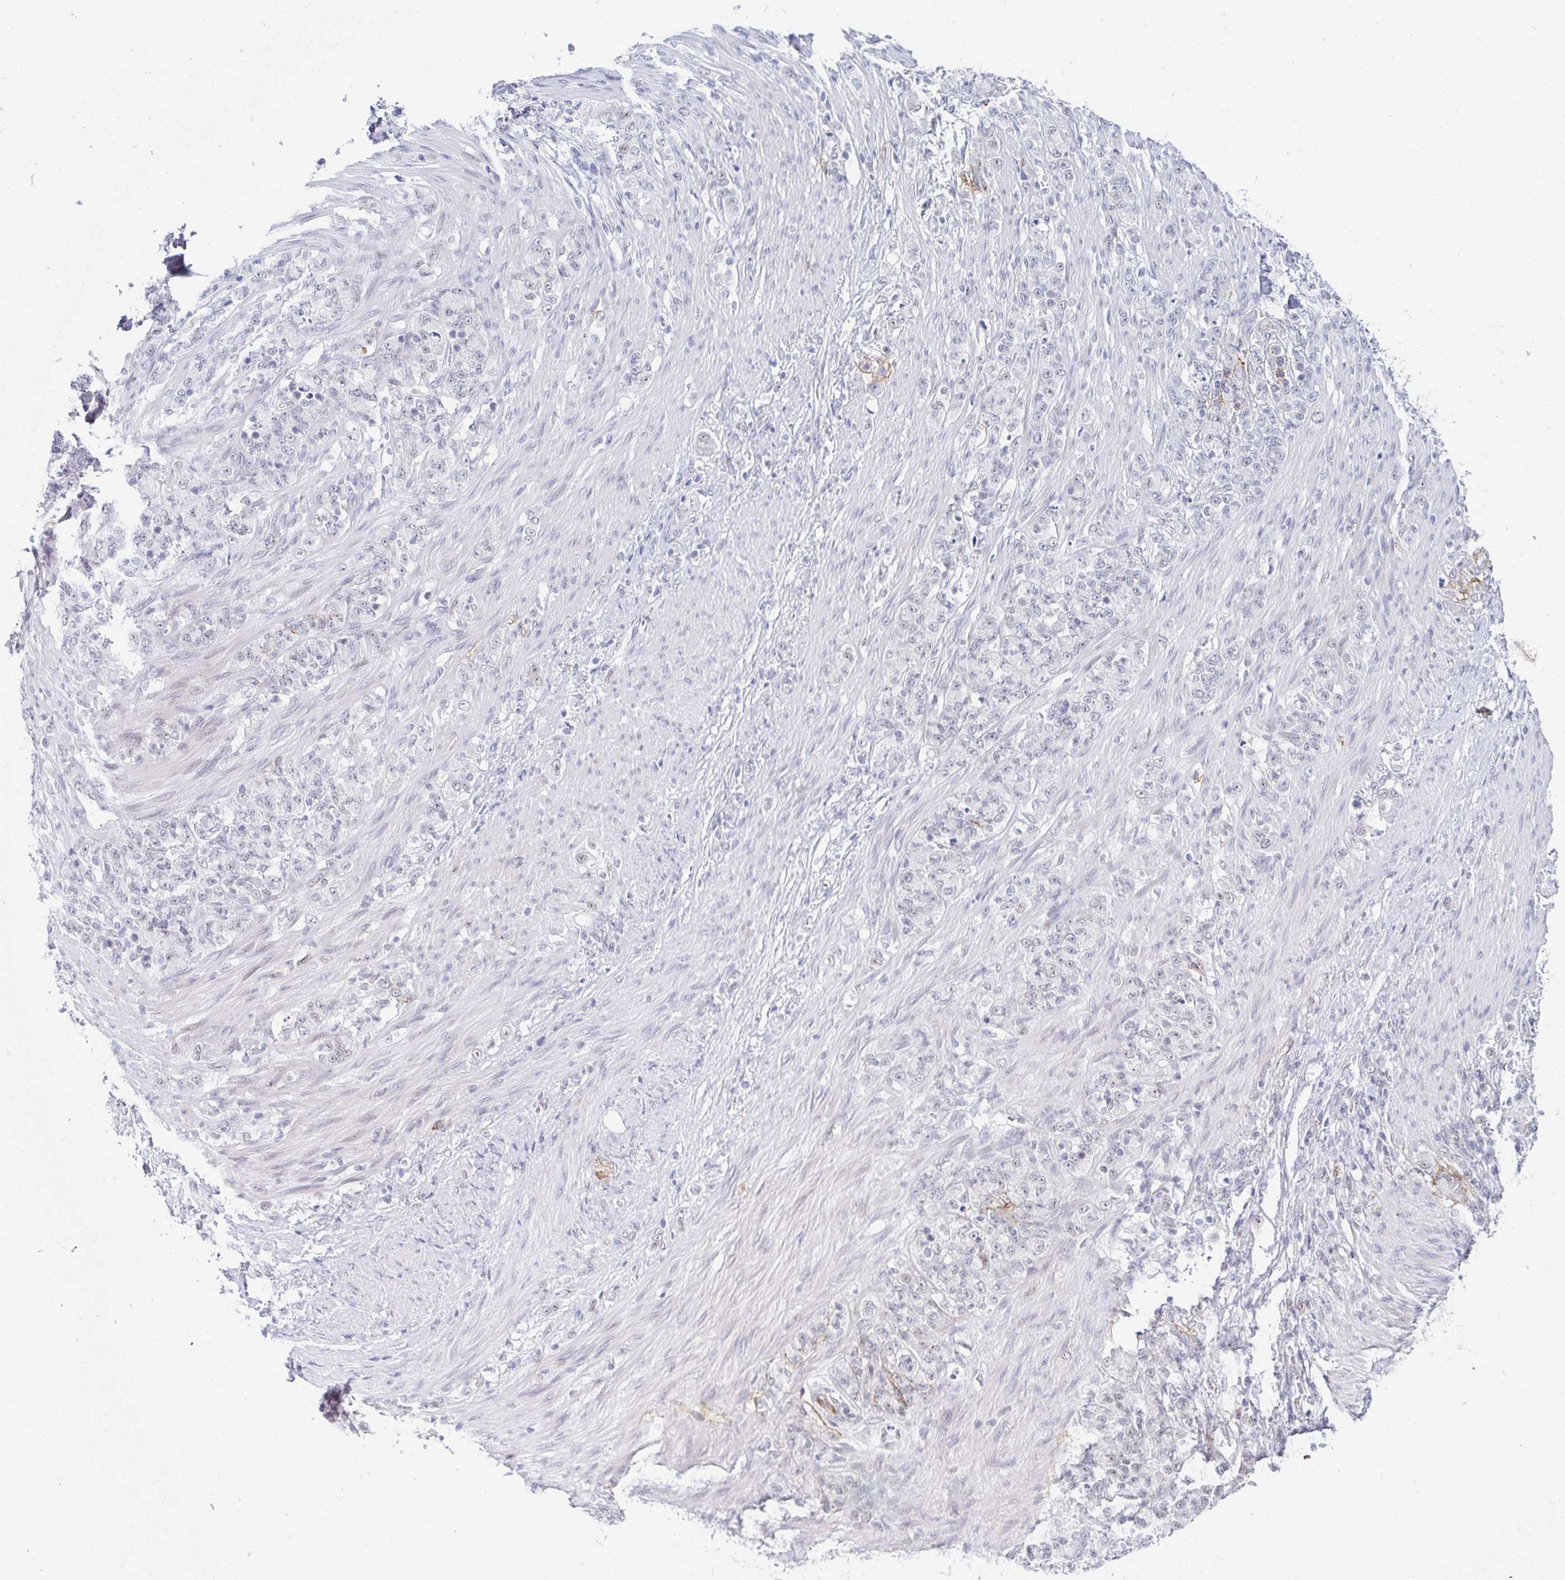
{"staining": {"intensity": "negative", "quantity": "none", "location": "none"}, "tissue": "stomach cancer", "cell_type": "Tumor cells", "image_type": "cancer", "snomed": [{"axis": "morphology", "description": "Adenocarcinoma, NOS"}, {"axis": "topography", "description": "Stomach"}], "caption": "Image shows no protein positivity in tumor cells of stomach adenocarcinoma tissue.", "gene": "COL28A1", "patient": {"sex": "female", "age": 79}}